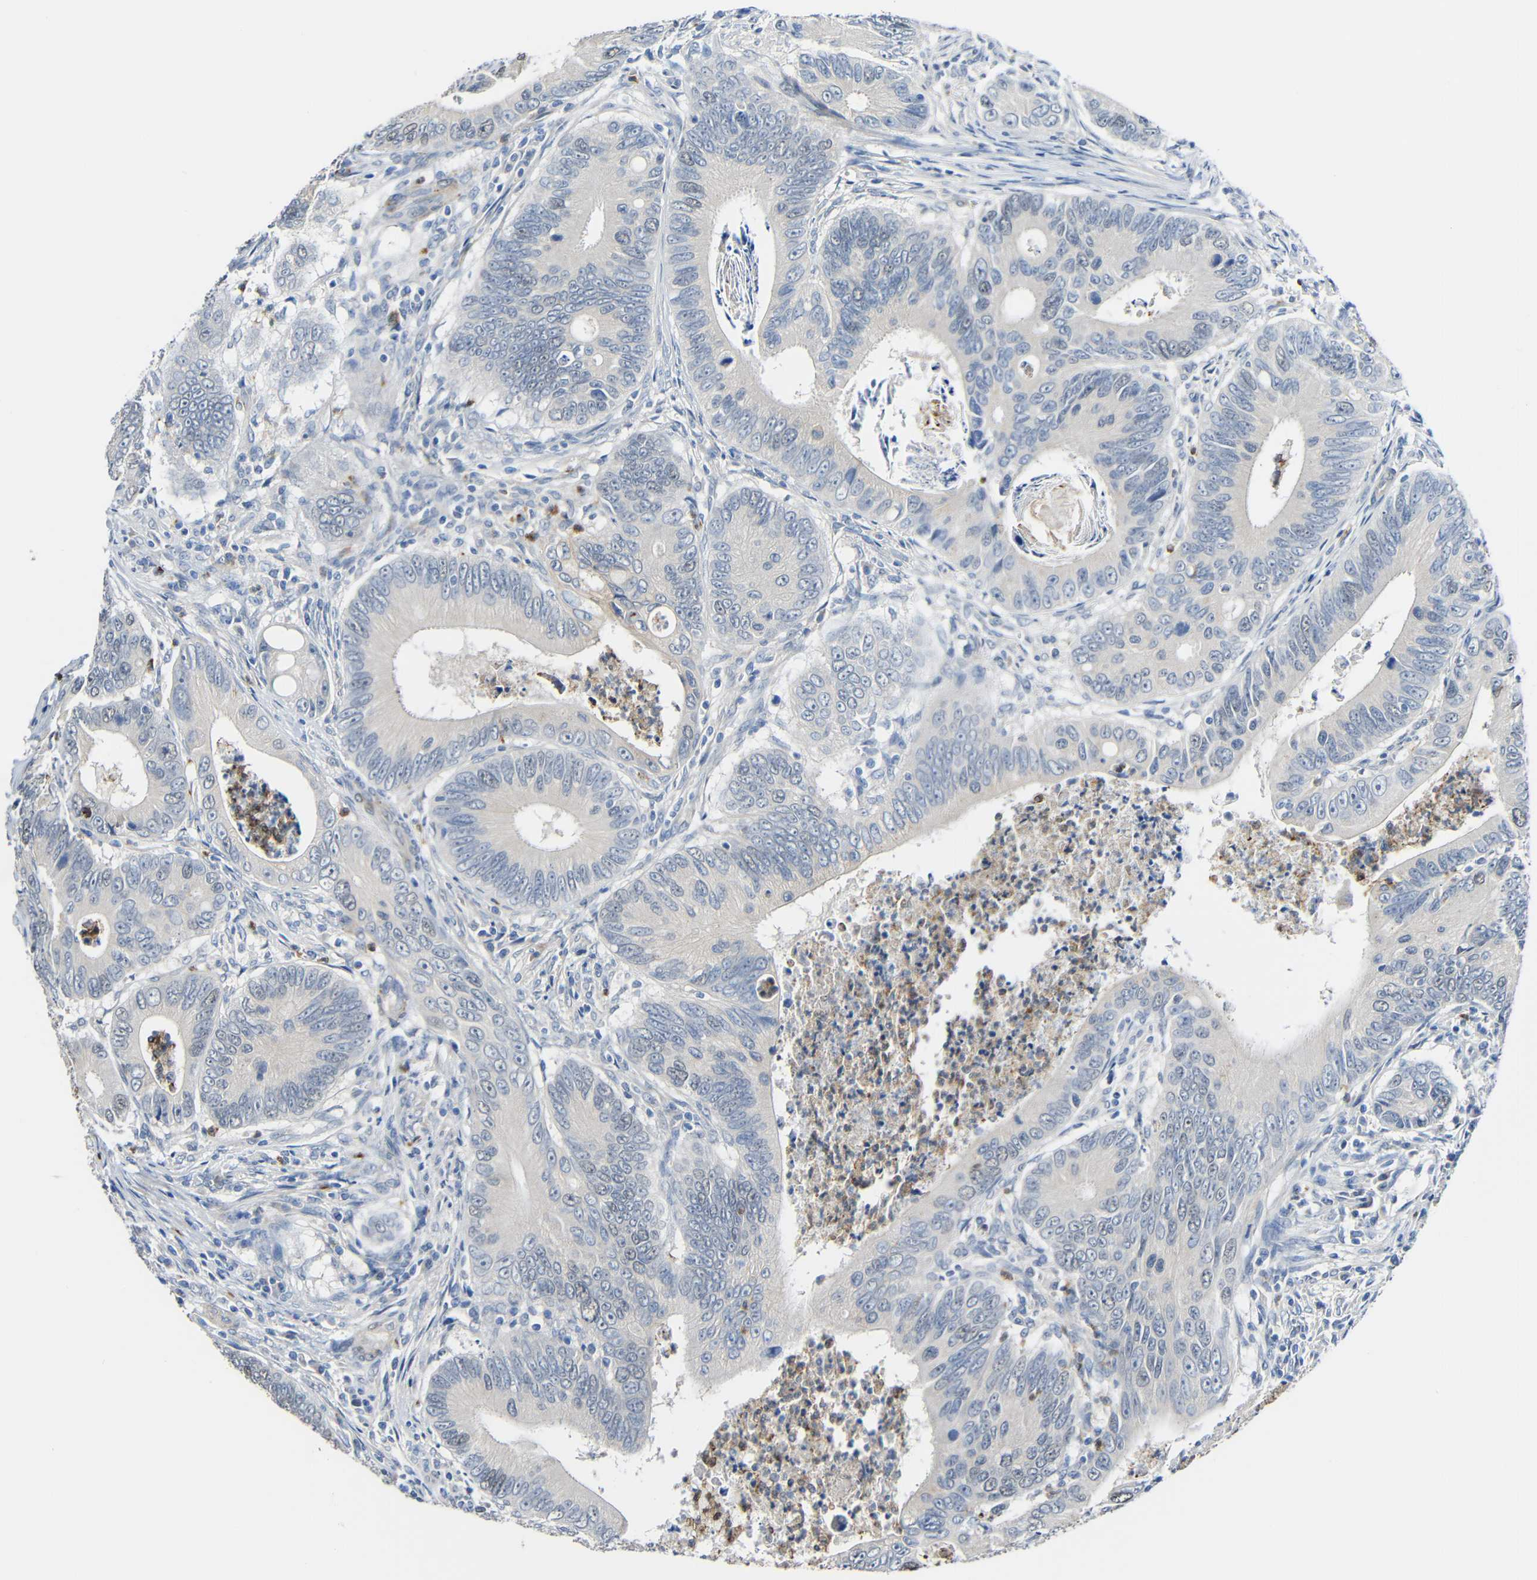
{"staining": {"intensity": "negative", "quantity": "none", "location": "none"}, "tissue": "colorectal cancer", "cell_type": "Tumor cells", "image_type": "cancer", "snomed": [{"axis": "morphology", "description": "Inflammation, NOS"}, {"axis": "morphology", "description": "Adenocarcinoma, NOS"}, {"axis": "topography", "description": "Colon"}], "caption": "A high-resolution micrograph shows immunohistochemistry staining of colorectal cancer (adenocarcinoma), which exhibits no significant staining in tumor cells. Brightfield microscopy of immunohistochemistry (IHC) stained with DAB (3,3'-diaminobenzidine) (brown) and hematoxylin (blue), captured at high magnification.", "gene": "STBD1", "patient": {"sex": "male", "age": 72}}